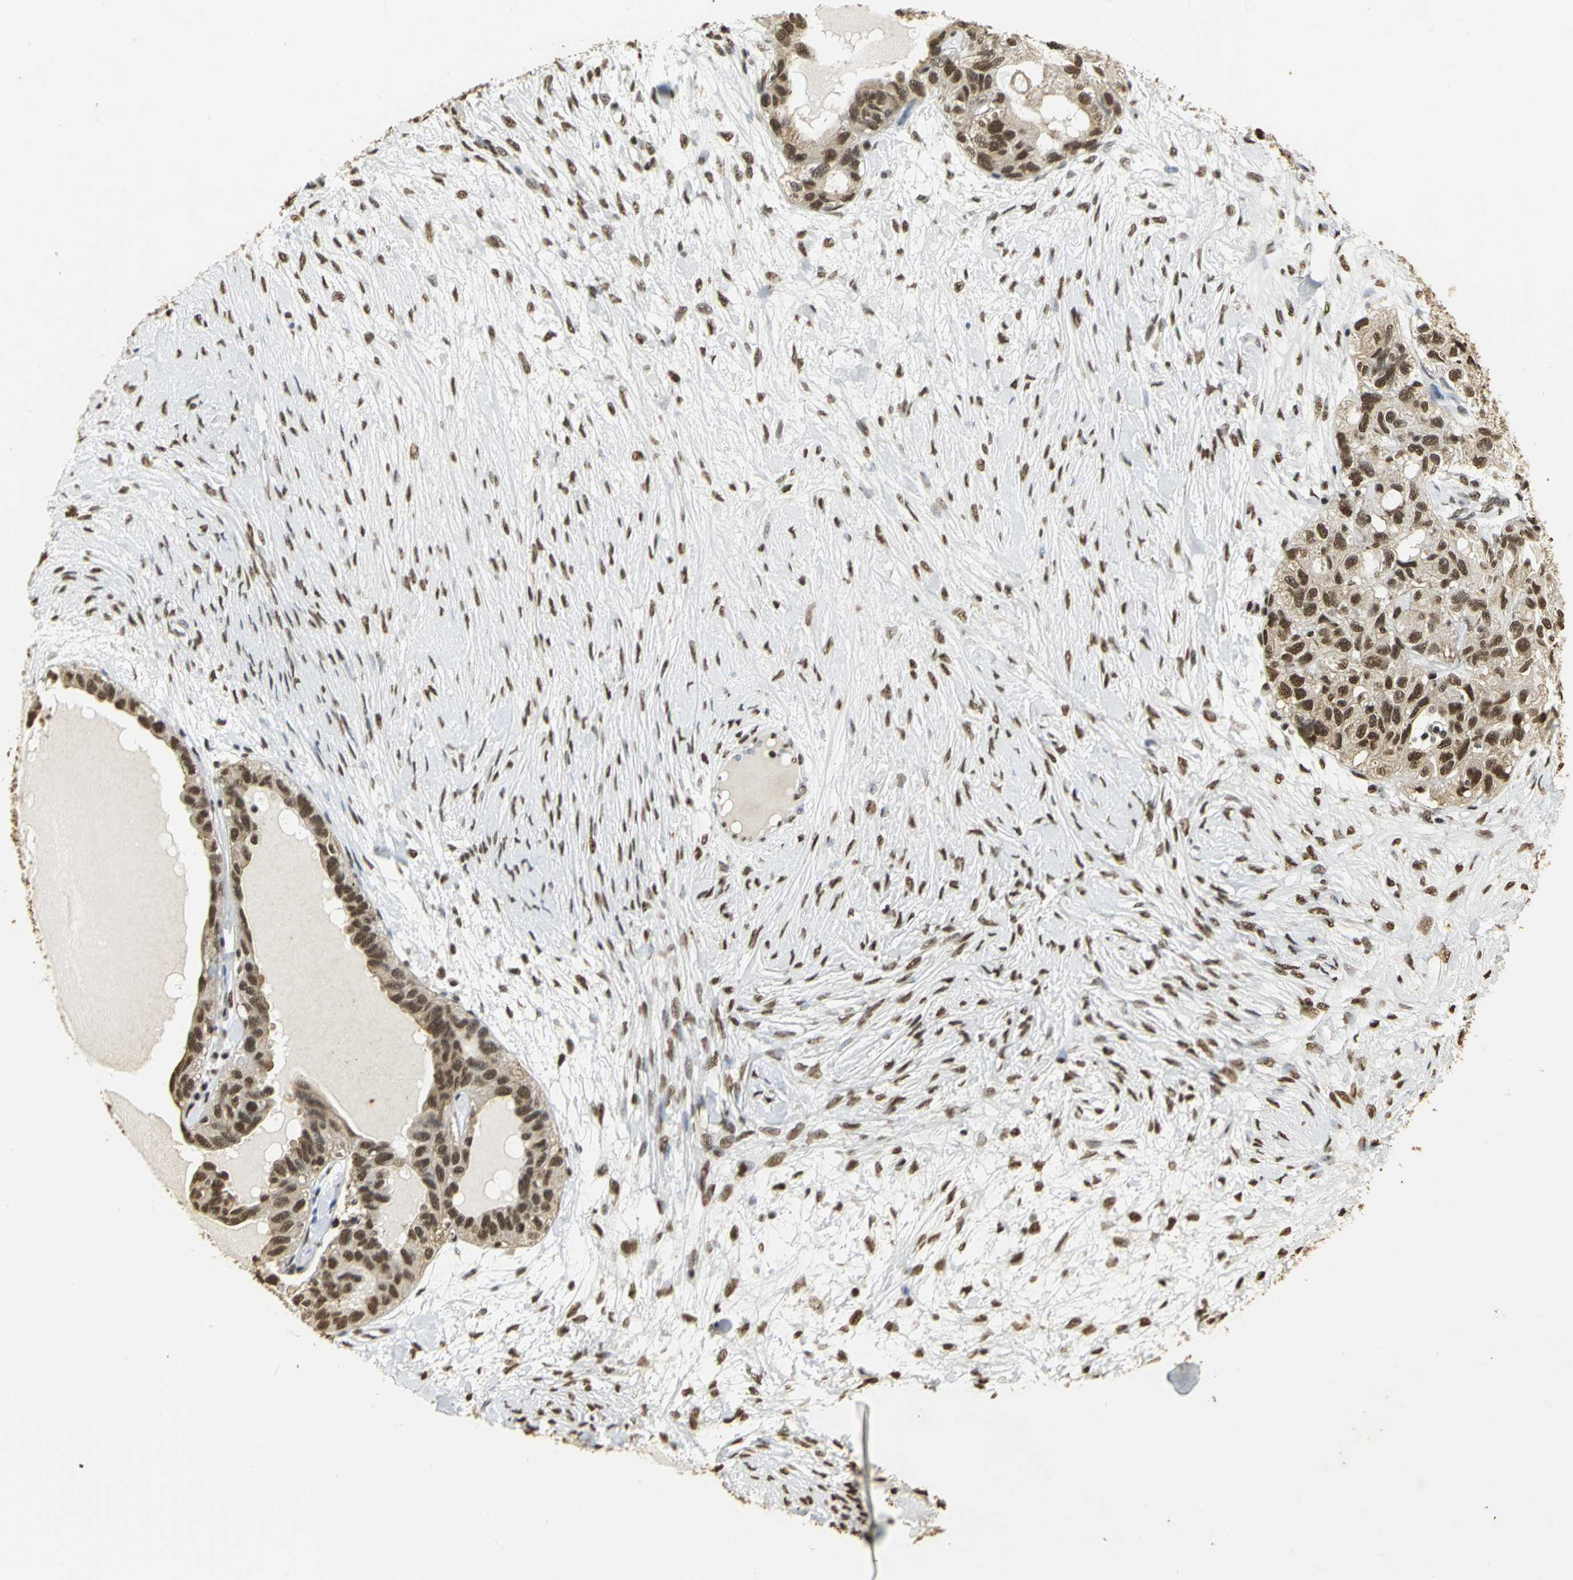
{"staining": {"intensity": "moderate", "quantity": ">75%", "location": "cytoplasmic/membranous,nuclear"}, "tissue": "ovarian cancer", "cell_type": "Tumor cells", "image_type": "cancer", "snomed": [{"axis": "morphology", "description": "Cystadenocarcinoma, serous, NOS"}, {"axis": "topography", "description": "Ovary"}], "caption": "Immunohistochemistry (DAB (3,3'-diaminobenzidine)) staining of human ovarian cancer (serous cystadenocarcinoma) exhibits moderate cytoplasmic/membranous and nuclear protein positivity in about >75% of tumor cells.", "gene": "SET", "patient": {"sex": "female", "age": 82}}